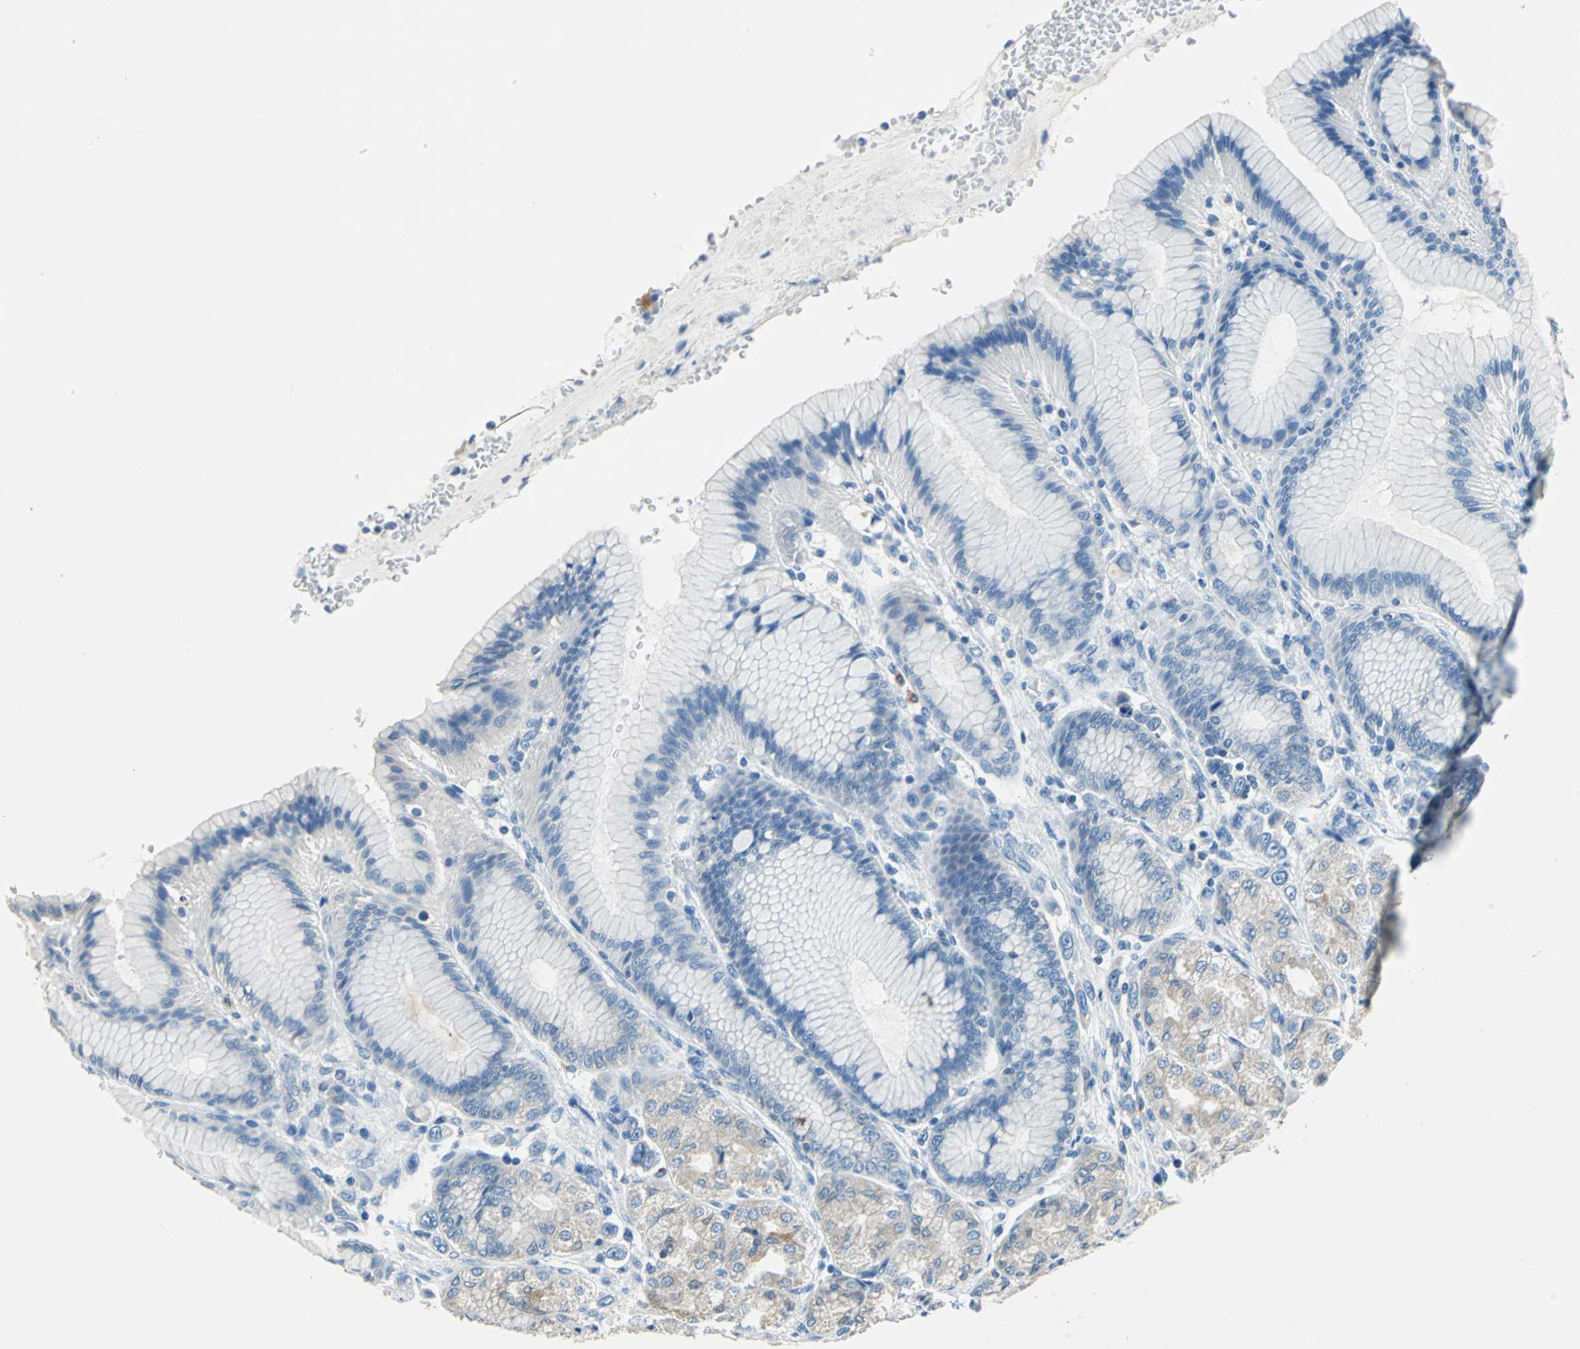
{"staining": {"intensity": "moderate", "quantity": "25%-75%", "location": "cytoplasmic/membranous"}, "tissue": "stomach", "cell_type": "Glandular cells", "image_type": "normal", "snomed": [{"axis": "morphology", "description": "Normal tissue, NOS"}, {"axis": "morphology", "description": "Adenocarcinoma, NOS"}, {"axis": "topography", "description": "Stomach"}, {"axis": "topography", "description": "Stomach, lower"}], "caption": "Protein staining reveals moderate cytoplasmic/membranous staining in about 25%-75% of glandular cells in normal stomach. Immunohistochemistry (ihc) stains the protein of interest in brown and the nuclei are stained blue.", "gene": "CPA3", "patient": {"sex": "female", "age": 65}}